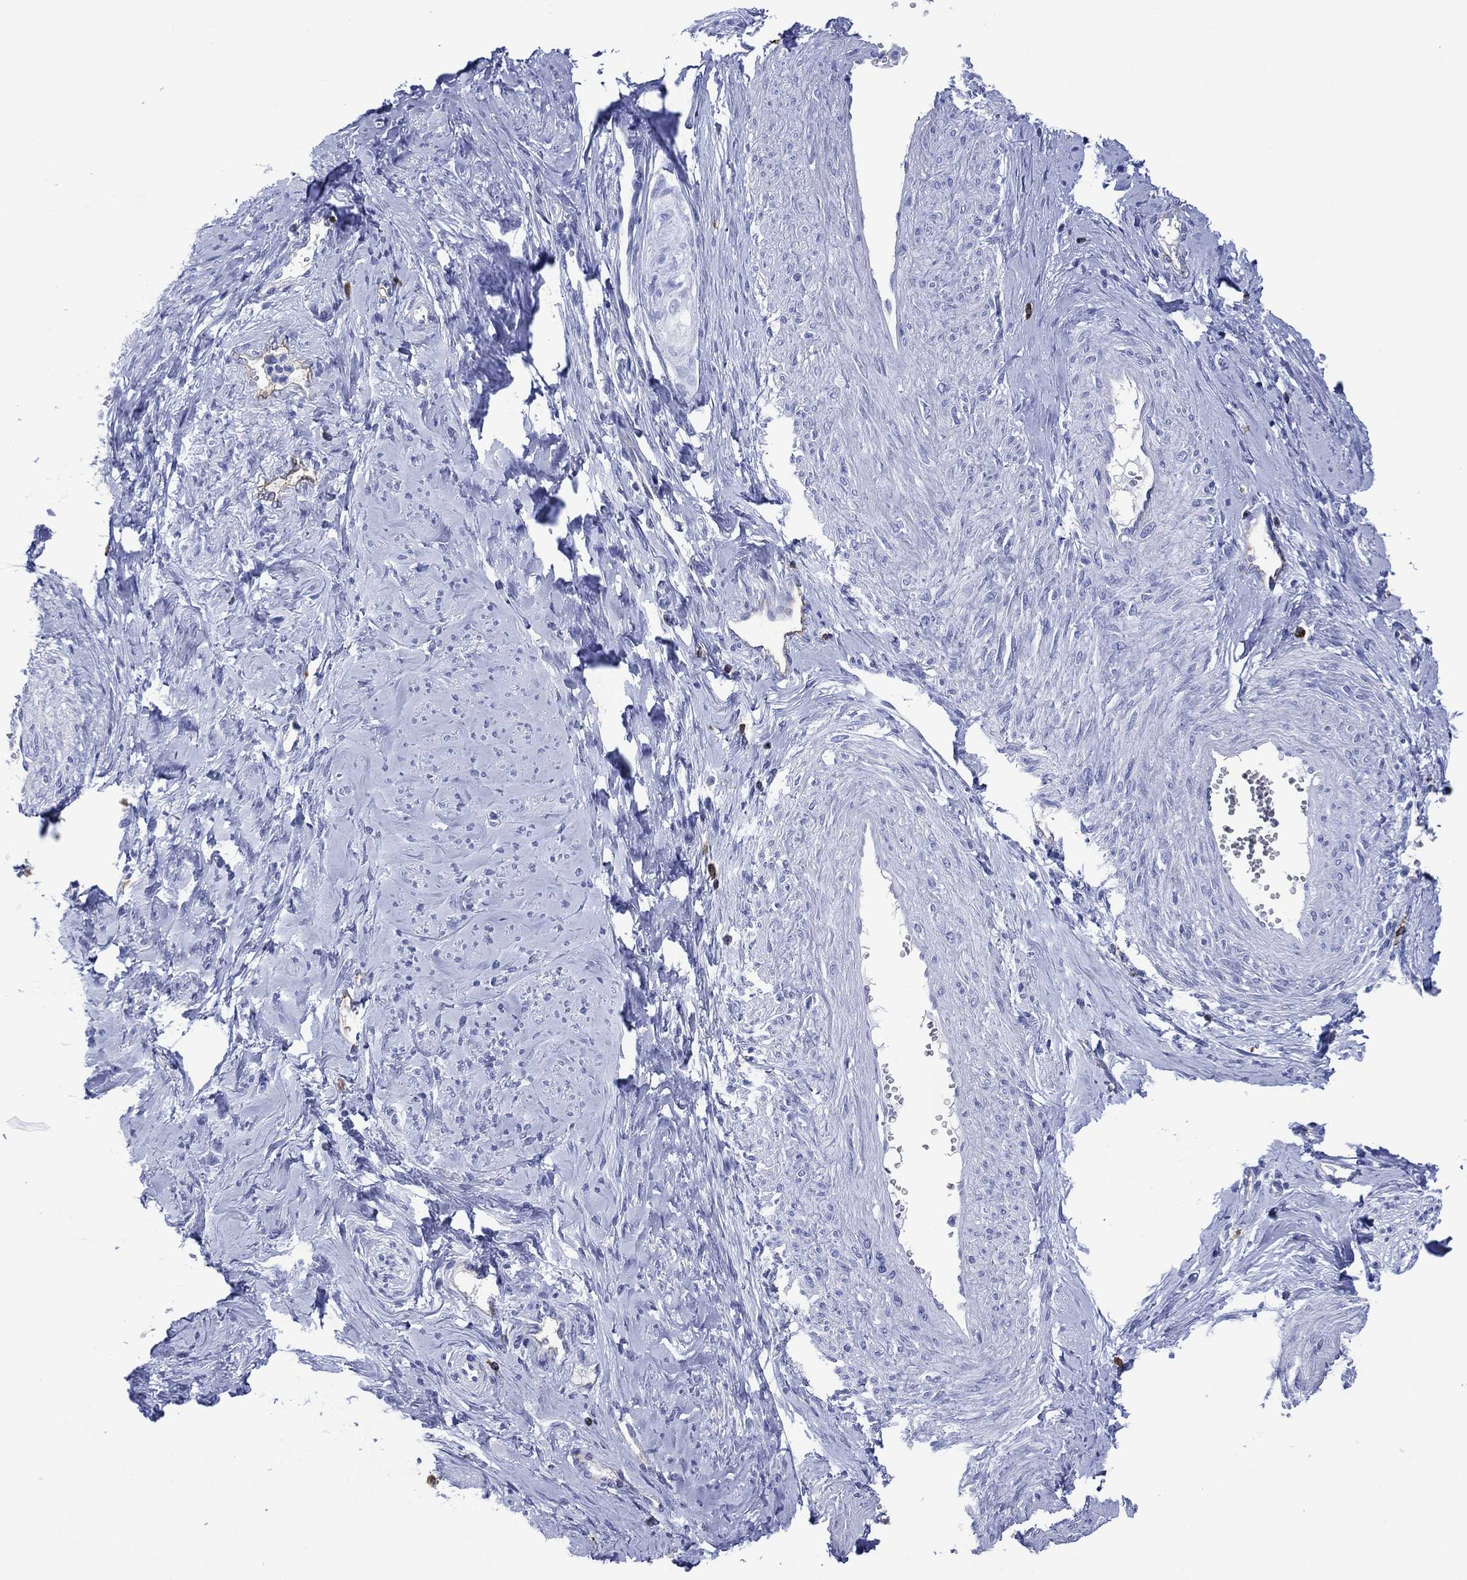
{"staining": {"intensity": "negative", "quantity": "none", "location": "none"}, "tissue": "smooth muscle", "cell_type": "Smooth muscle cells", "image_type": "normal", "snomed": [{"axis": "morphology", "description": "Normal tissue, NOS"}, {"axis": "topography", "description": "Smooth muscle"}], "caption": "Immunohistochemical staining of benign smooth muscle shows no significant positivity in smooth muscle cells.", "gene": "DPP4", "patient": {"sex": "female", "age": 48}}